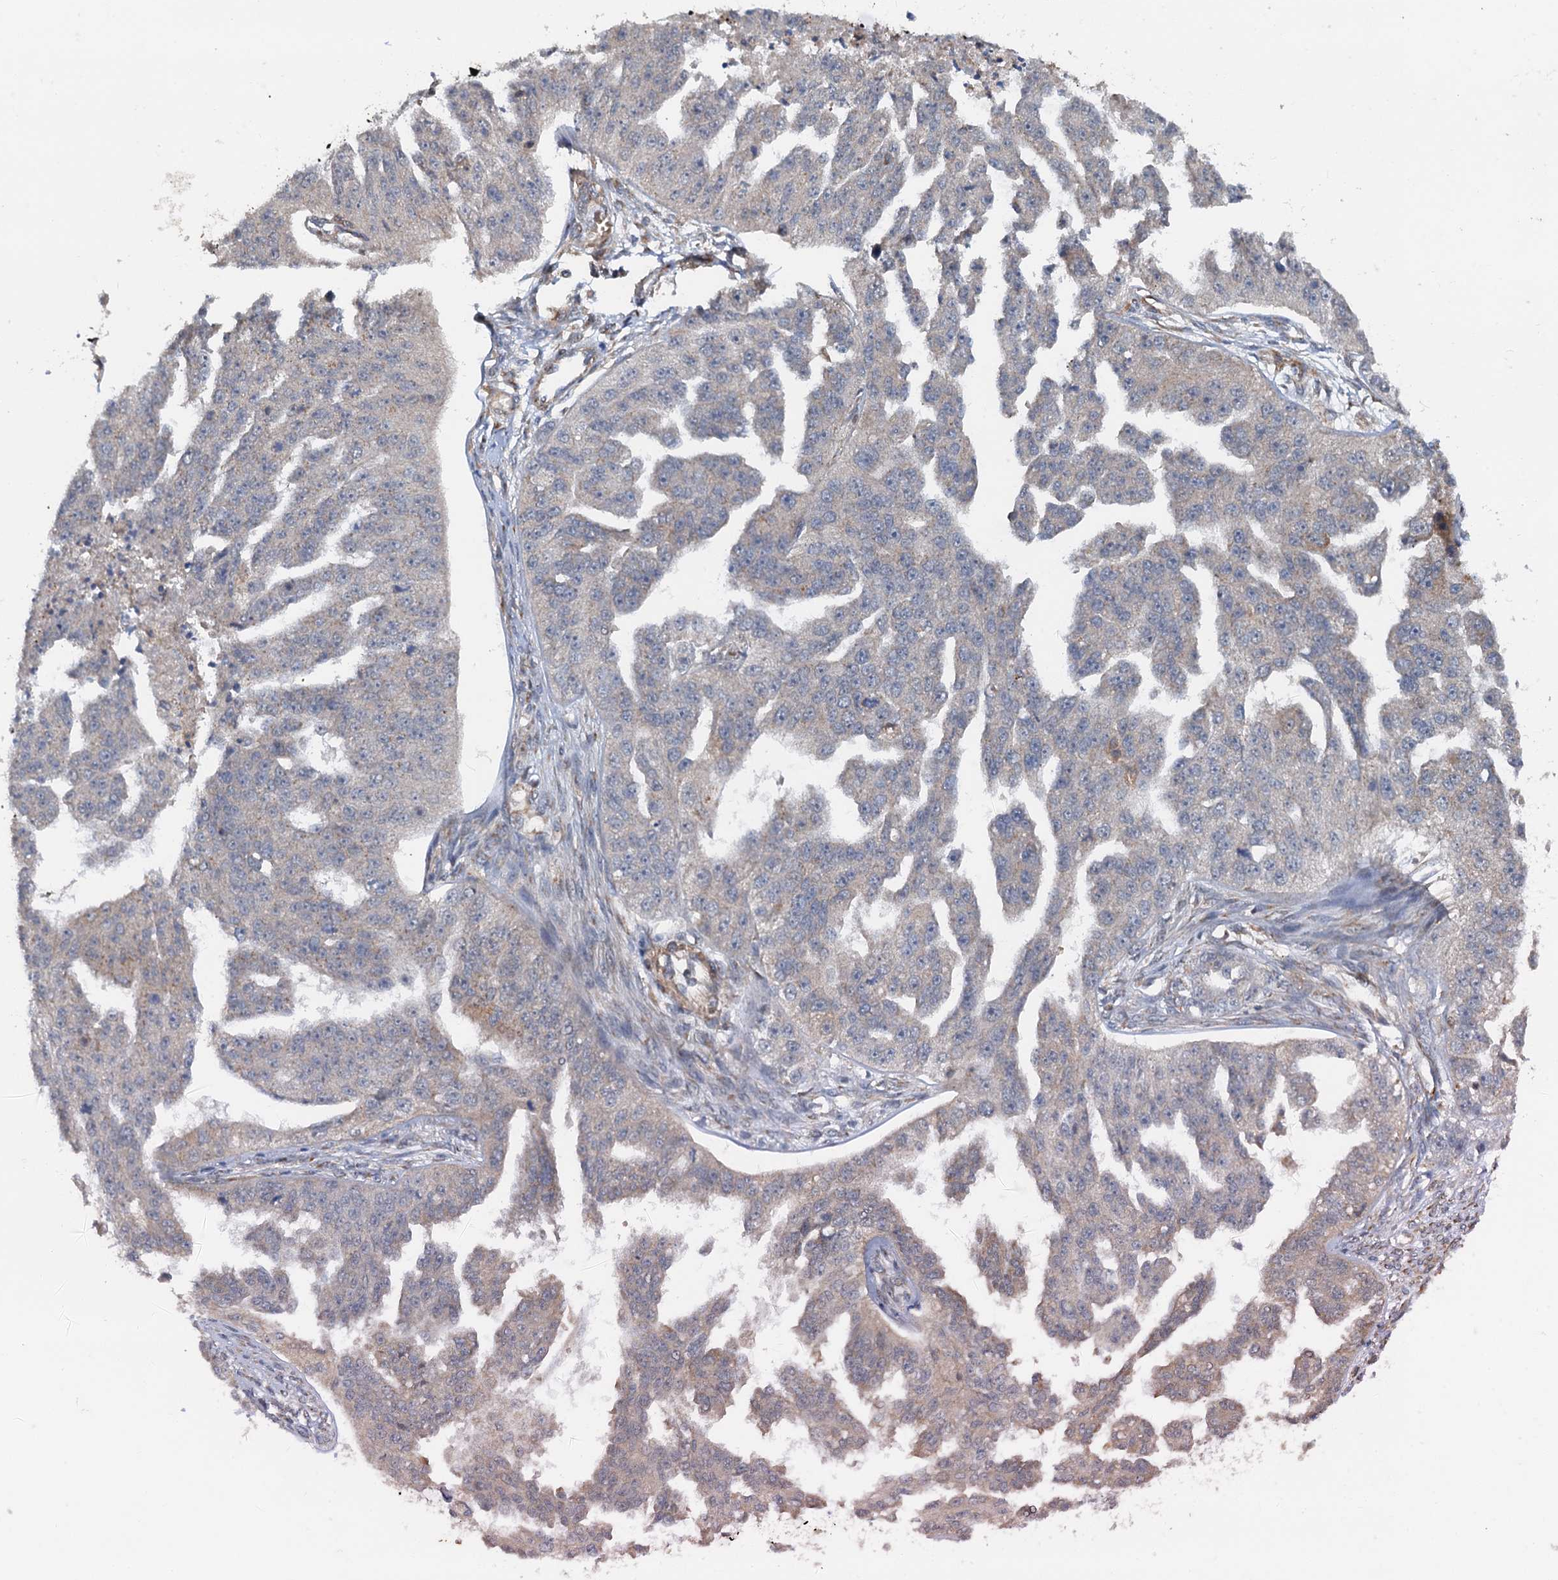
{"staining": {"intensity": "weak", "quantity": "<25%", "location": "cytoplasmic/membranous"}, "tissue": "ovarian cancer", "cell_type": "Tumor cells", "image_type": "cancer", "snomed": [{"axis": "morphology", "description": "Cystadenocarcinoma, serous, NOS"}, {"axis": "topography", "description": "Ovary"}], "caption": "This is an immunohistochemistry (IHC) image of ovarian cancer. There is no expression in tumor cells.", "gene": "ANKRD26", "patient": {"sex": "female", "age": 58}}